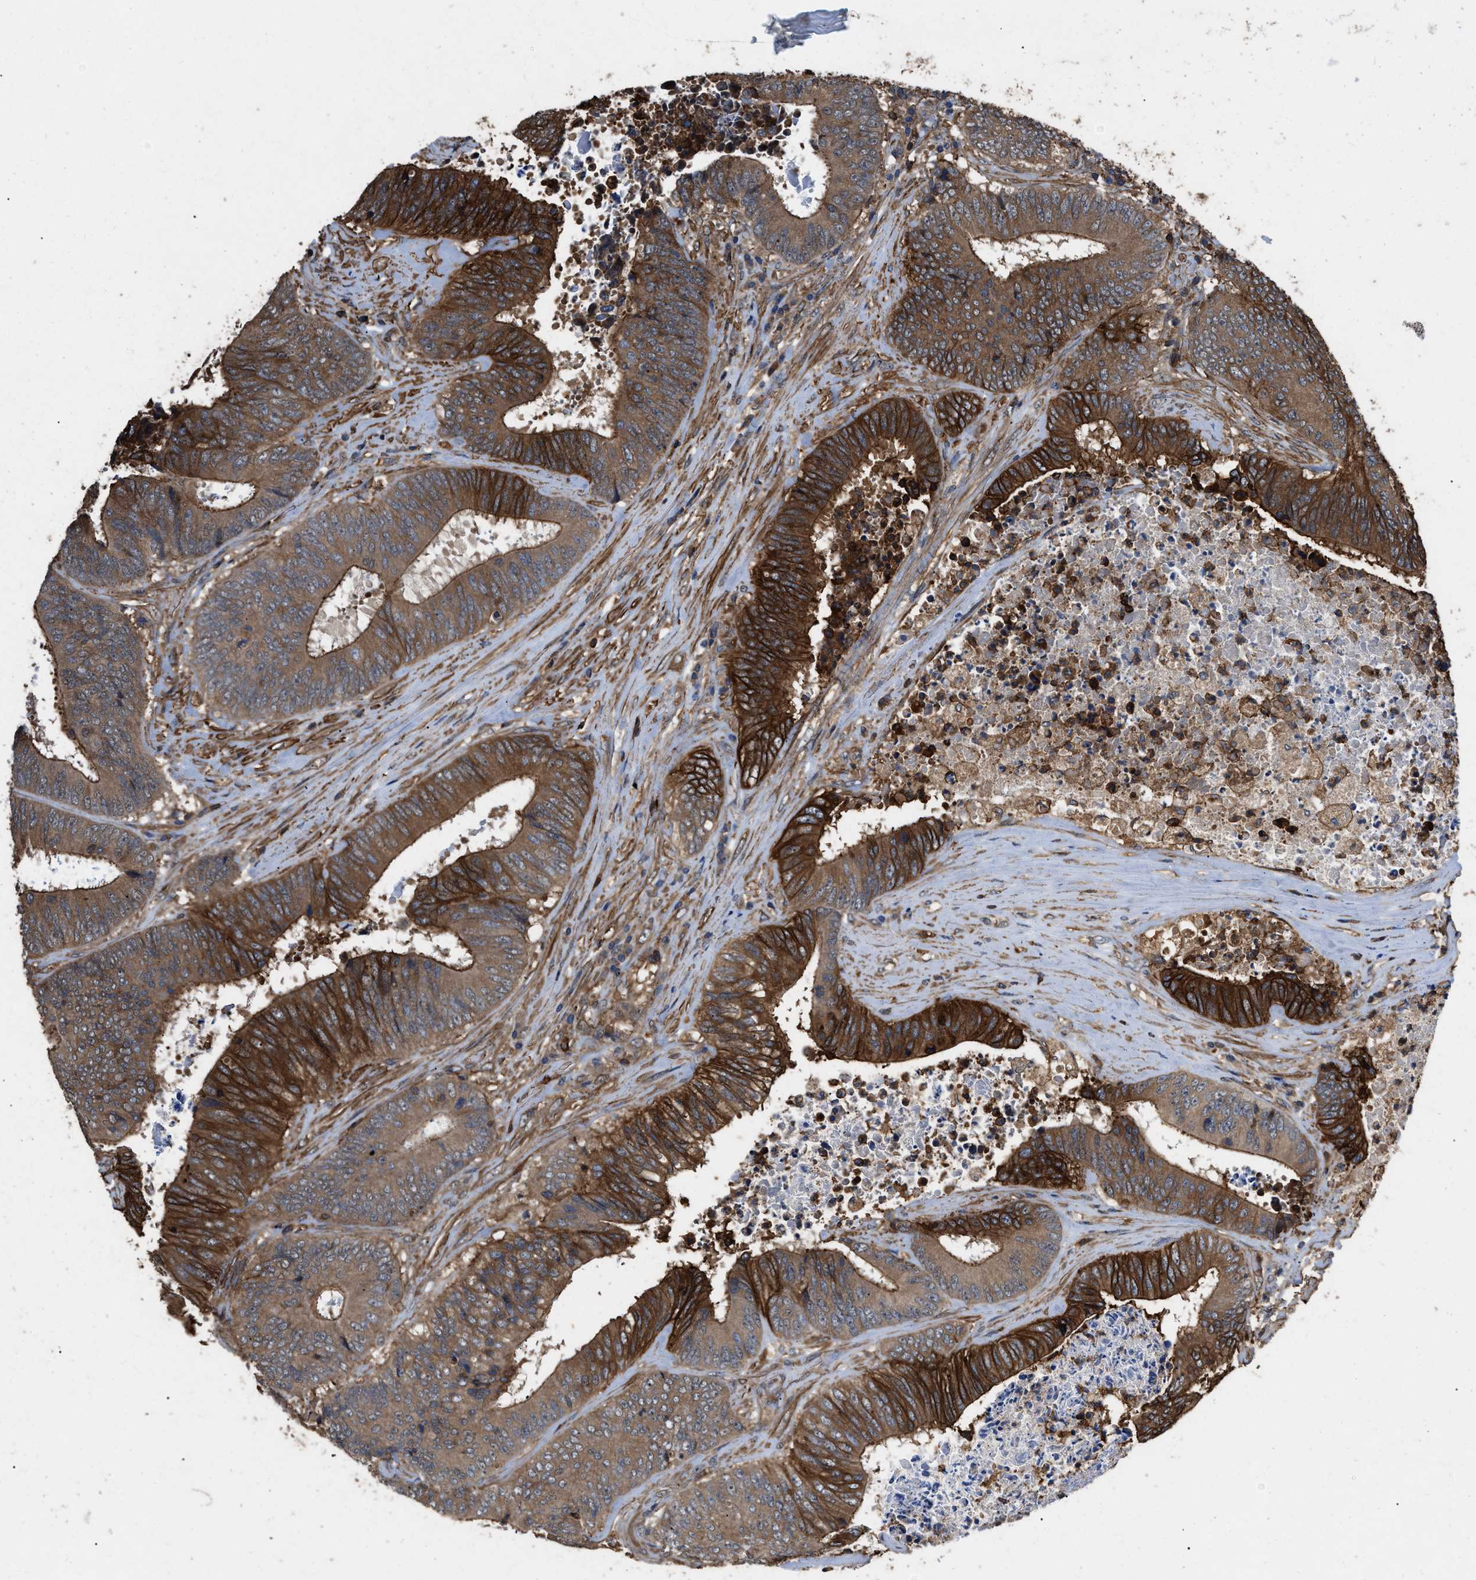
{"staining": {"intensity": "strong", "quantity": ">75%", "location": "cytoplasmic/membranous"}, "tissue": "colorectal cancer", "cell_type": "Tumor cells", "image_type": "cancer", "snomed": [{"axis": "morphology", "description": "Adenocarcinoma, NOS"}, {"axis": "topography", "description": "Rectum"}], "caption": "Colorectal adenocarcinoma tissue reveals strong cytoplasmic/membranous expression in approximately >75% of tumor cells Using DAB (3,3'-diaminobenzidine) (brown) and hematoxylin (blue) stains, captured at high magnification using brightfield microscopy.", "gene": "LINGO2", "patient": {"sex": "male", "age": 72}}